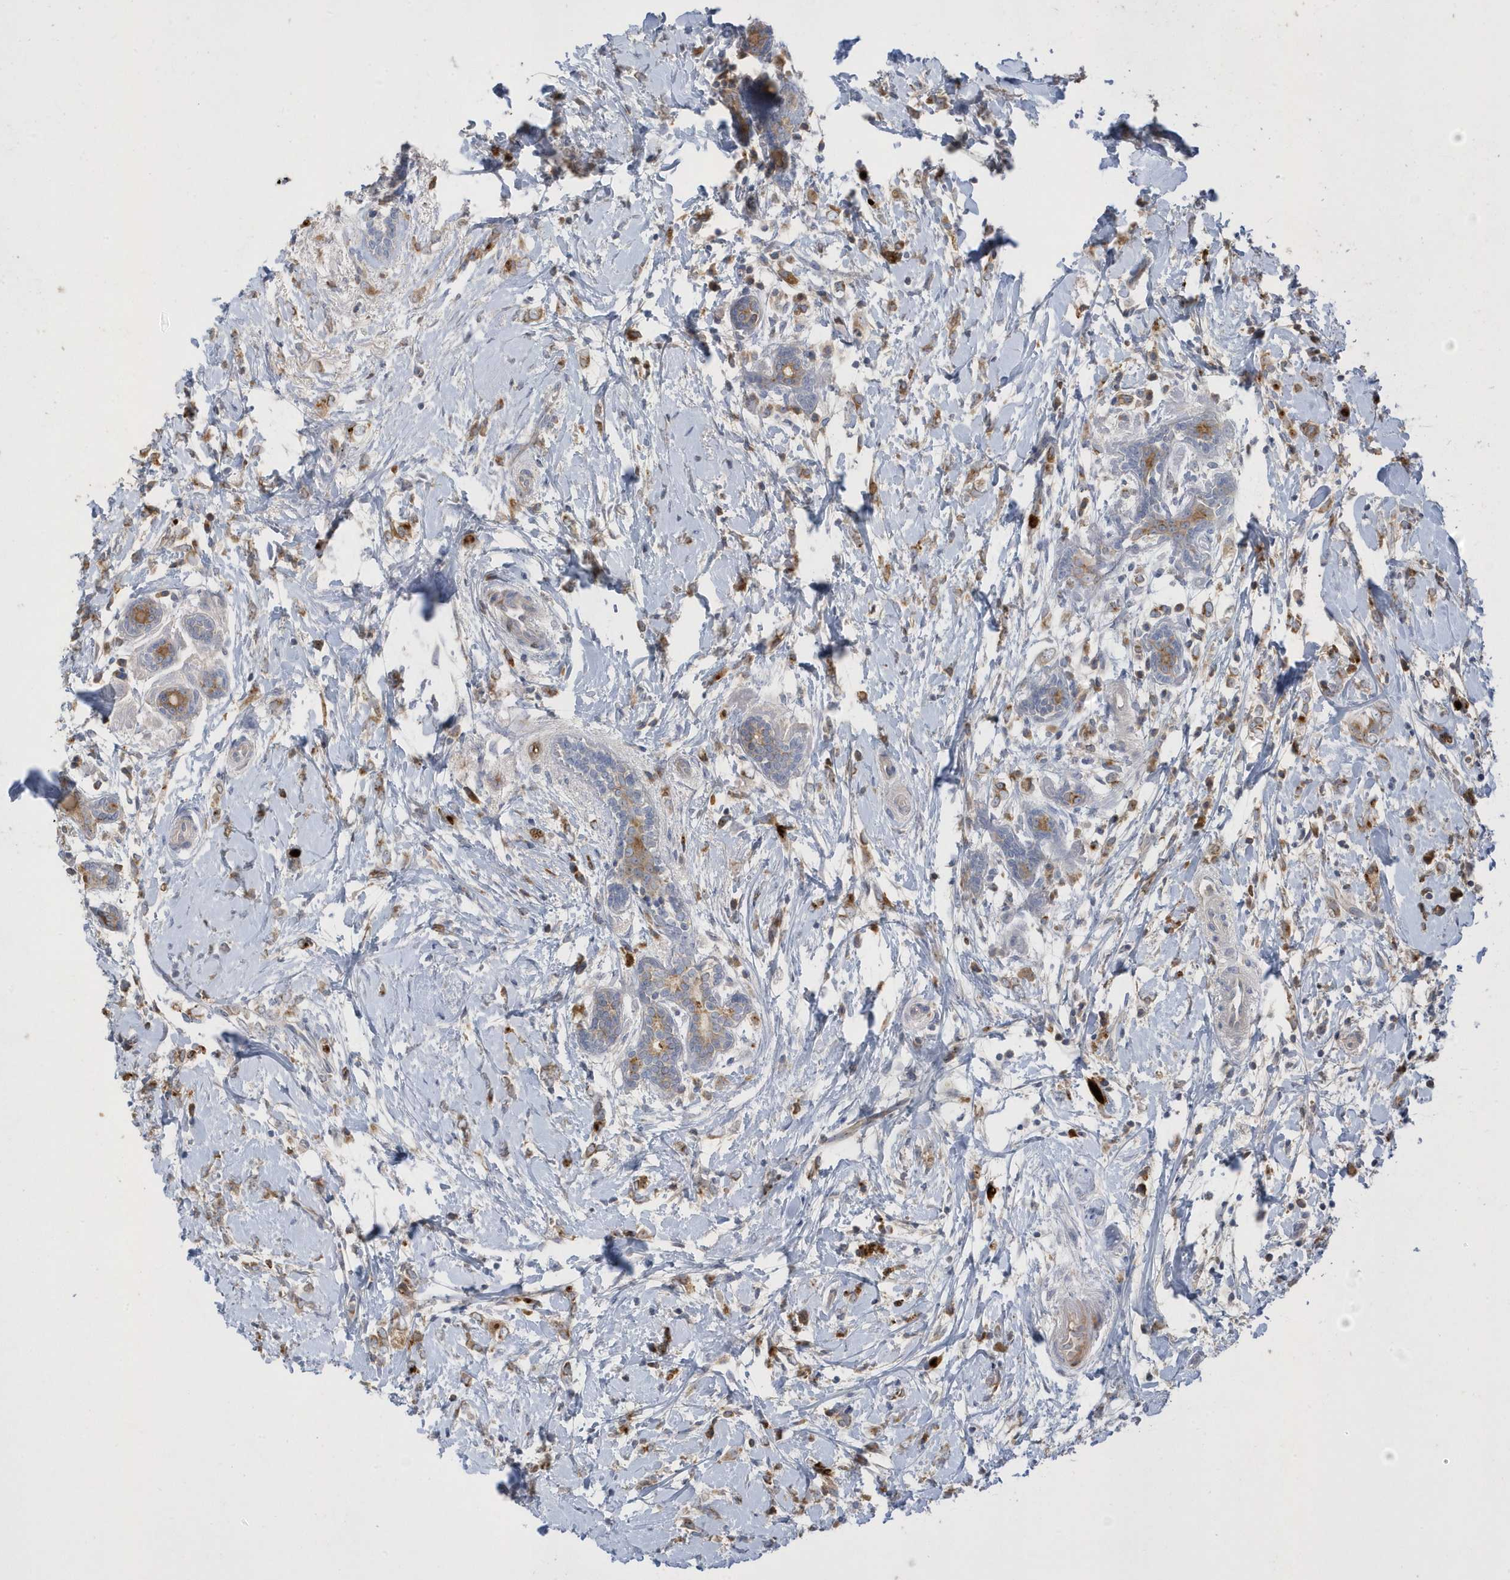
{"staining": {"intensity": "moderate", "quantity": ">75%", "location": "cytoplasmic/membranous"}, "tissue": "breast cancer", "cell_type": "Tumor cells", "image_type": "cancer", "snomed": [{"axis": "morphology", "description": "Normal tissue, NOS"}, {"axis": "morphology", "description": "Lobular carcinoma"}, {"axis": "topography", "description": "Breast"}], "caption": "A micrograph of human breast cancer stained for a protein demonstrates moderate cytoplasmic/membranous brown staining in tumor cells.", "gene": "DPP9", "patient": {"sex": "female", "age": 47}}